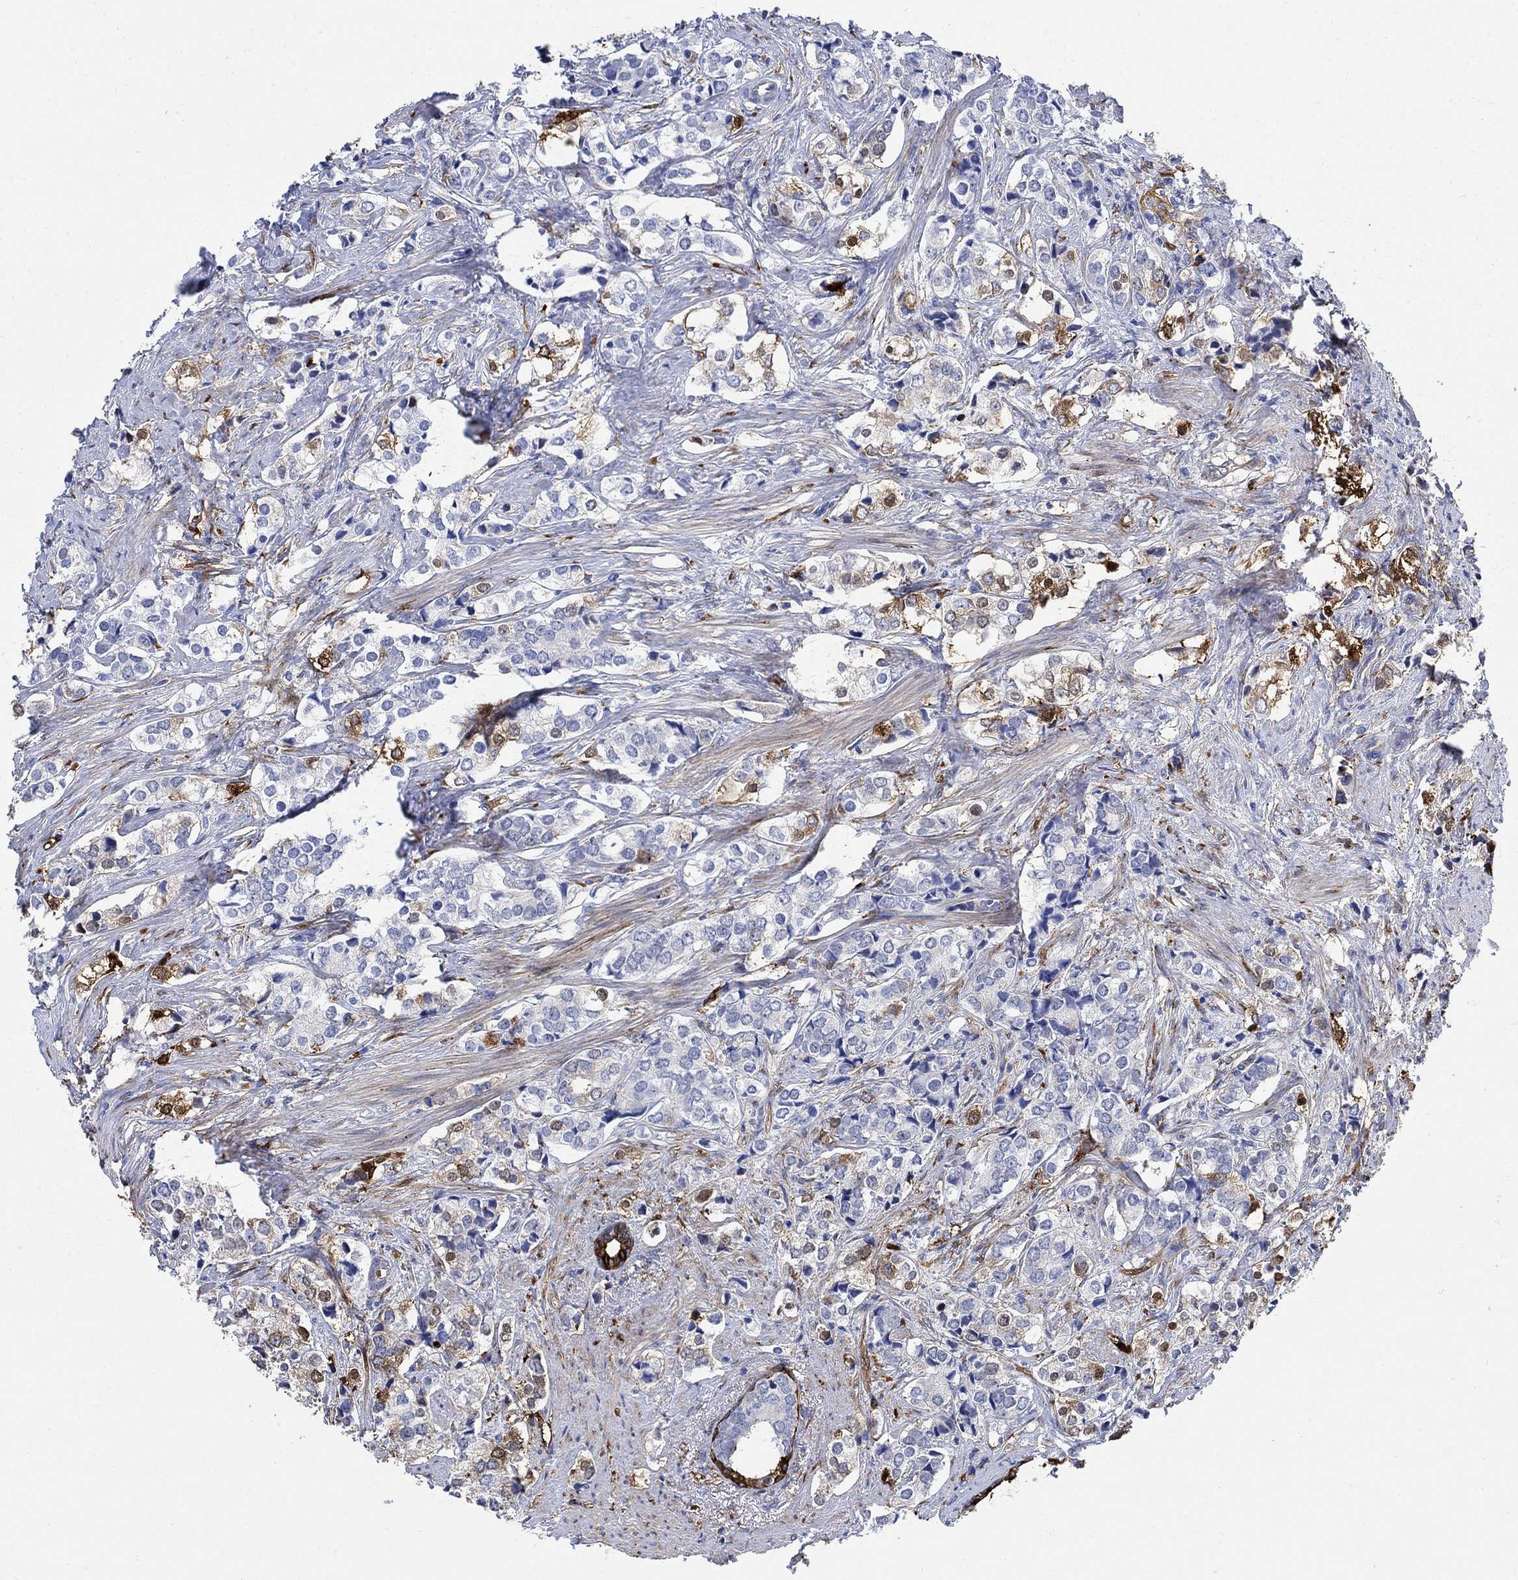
{"staining": {"intensity": "moderate", "quantity": "<25%", "location": "cytoplasmic/membranous"}, "tissue": "prostate cancer", "cell_type": "Tumor cells", "image_type": "cancer", "snomed": [{"axis": "morphology", "description": "Adenocarcinoma, NOS"}, {"axis": "topography", "description": "Prostate and seminal vesicle, NOS"}], "caption": "IHC image of adenocarcinoma (prostate) stained for a protein (brown), which exhibits low levels of moderate cytoplasmic/membranous positivity in approximately <25% of tumor cells.", "gene": "TGM2", "patient": {"sex": "male", "age": 63}}